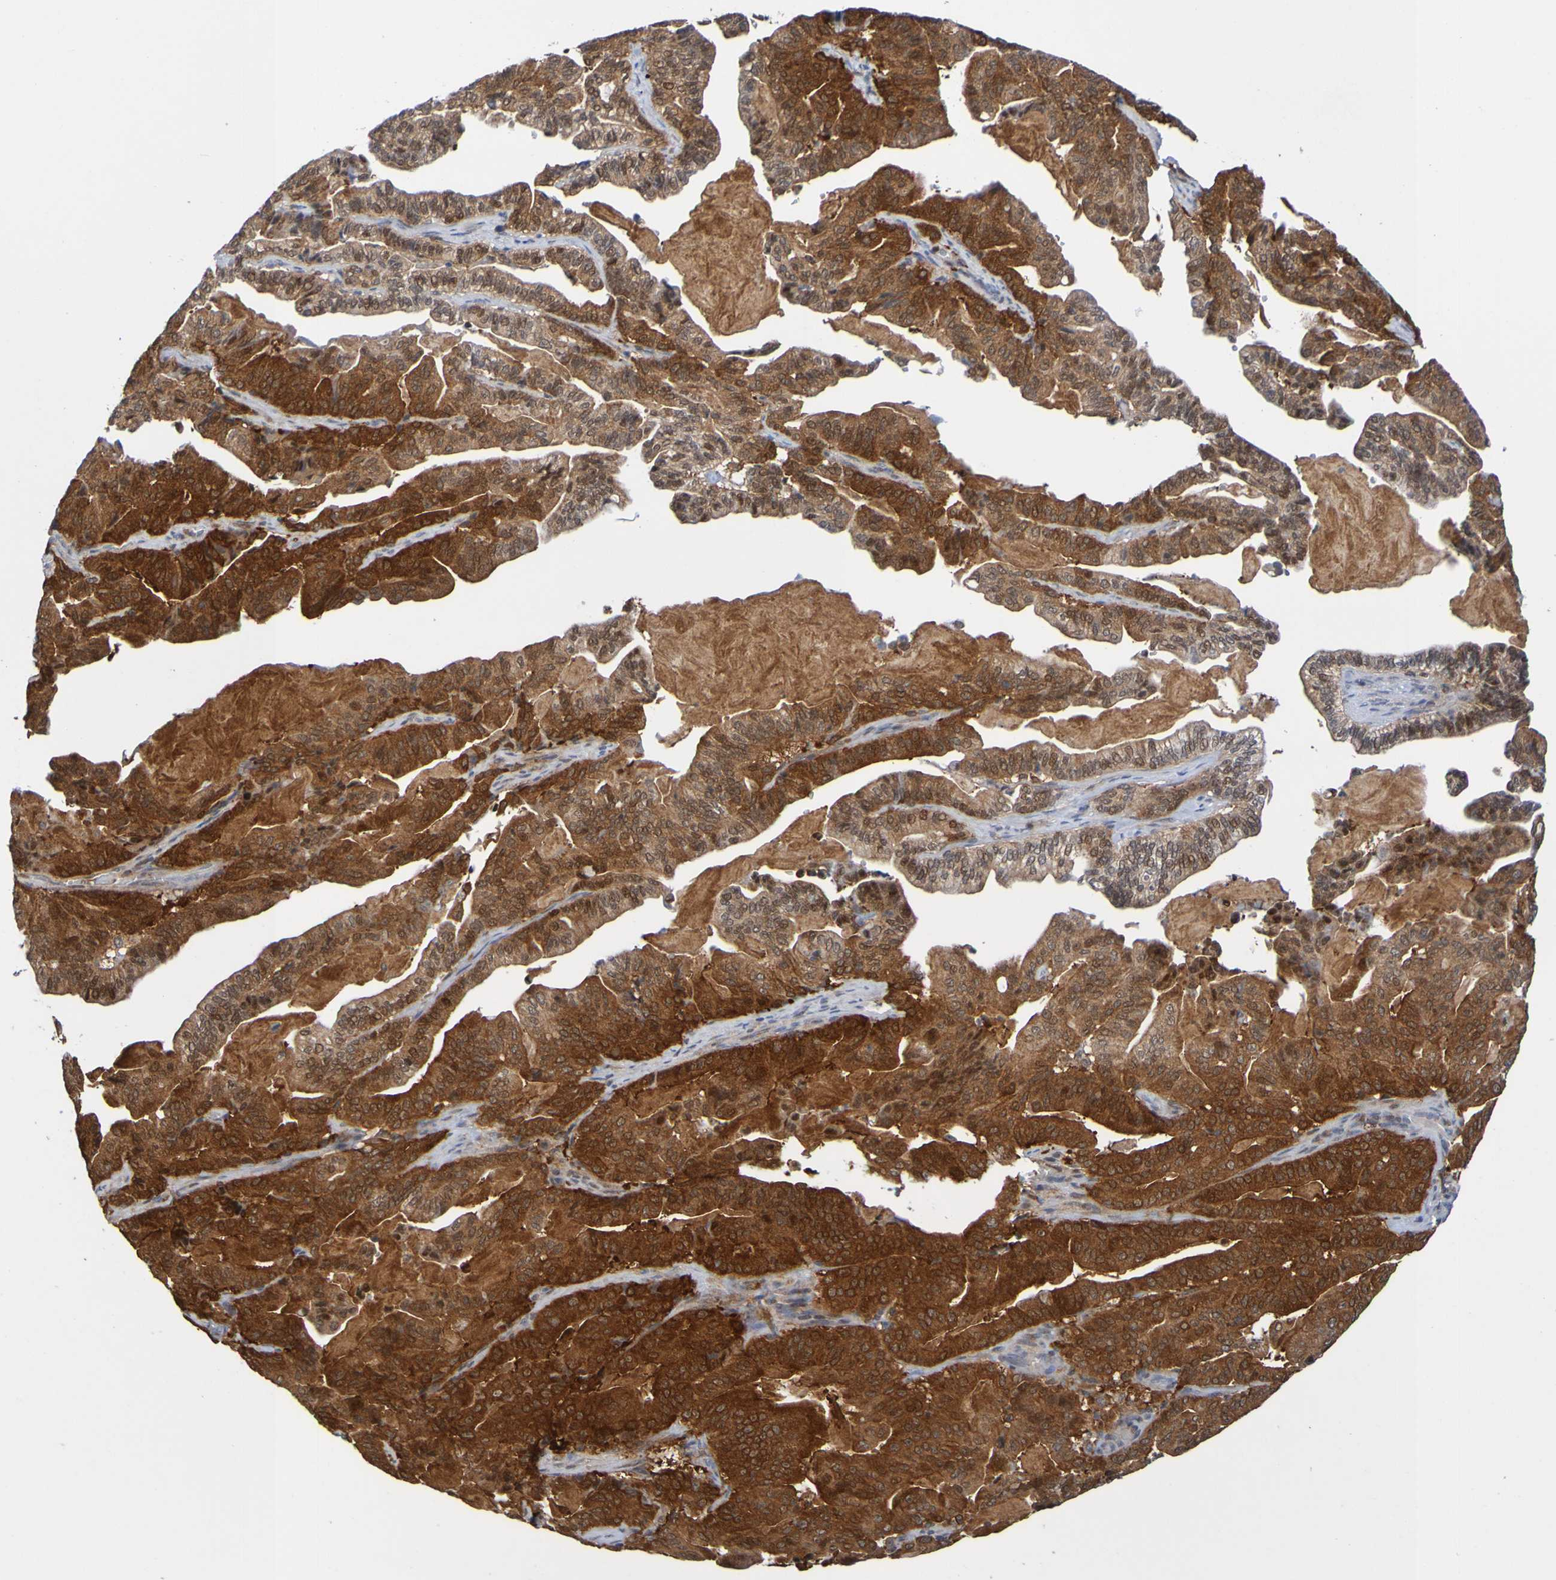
{"staining": {"intensity": "strong", "quantity": ">75%", "location": "cytoplasmic/membranous"}, "tissue": "pancreatic cancer", "cell_type": "Tumor cells", "image_type": "cancer", "snomed": [{"axis": "morphology", "description": "Adenocarcinoma, NOS"}, {"axis": "topography", "description": "Pancreas"}], "caption": "Pancreatic cancer stained with a protein marker displays strong staining in tumor cells.", "gene": "ATIC", "patient": {"sex": "male", "age": 63}}